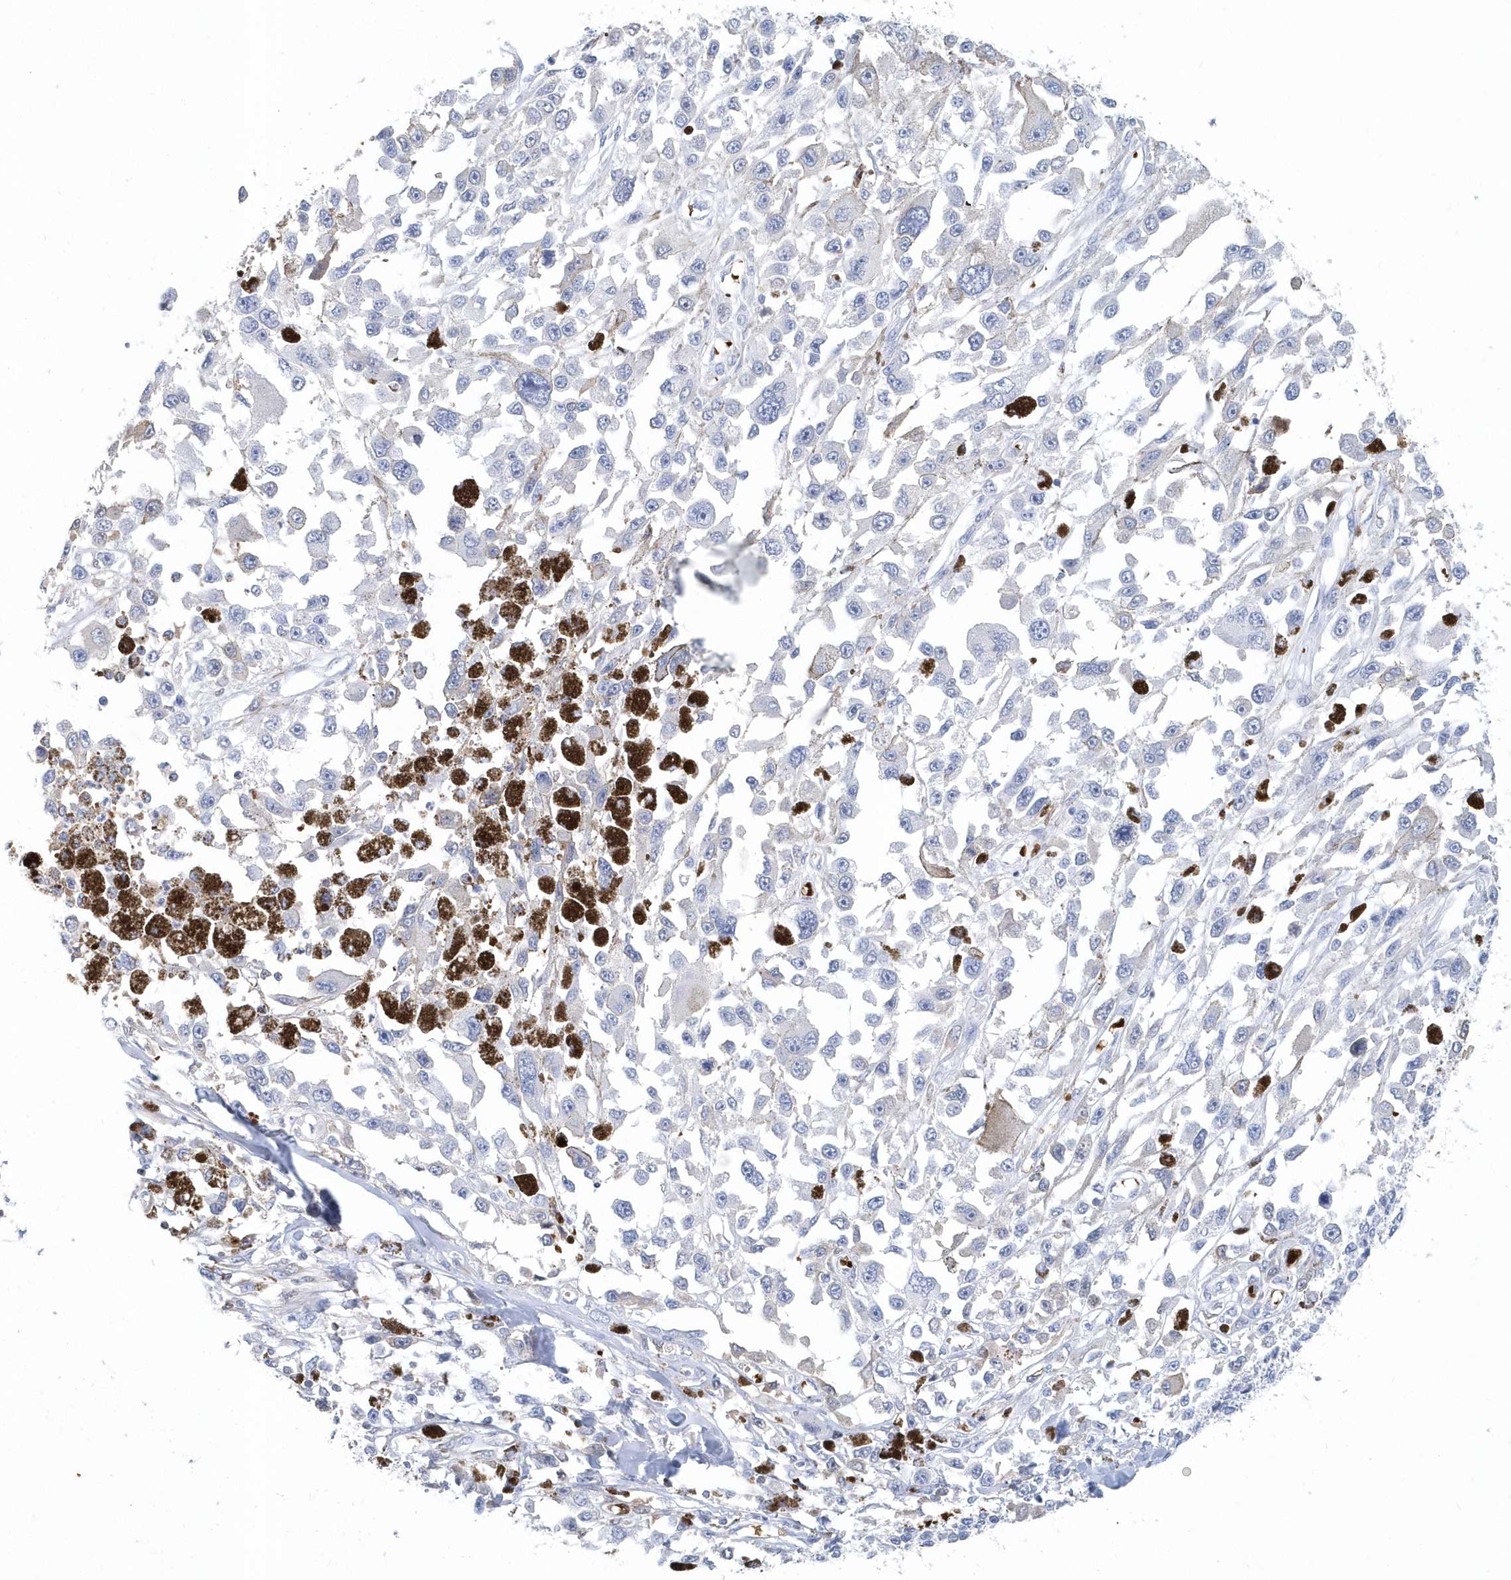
{"staining": {"intensity": "negative", "quantity": "none", "location": "none"}, "tissue": "melanoma", "cell_type": "Tumor cells", "image_type": "cancer", "snomed": [{"axis": "morphology", "description": "Malignant melanoma, Metastatic site"}, {"axis": "topography", "description": "Lymph node"}], "caption": "DAB immunohistochemical staining of human malignant melanoma (metastatic site) exhibits no significant positivity in tumor cells.", "gene": "HBA2", "patient": {"sex": "male", "age": 59}}